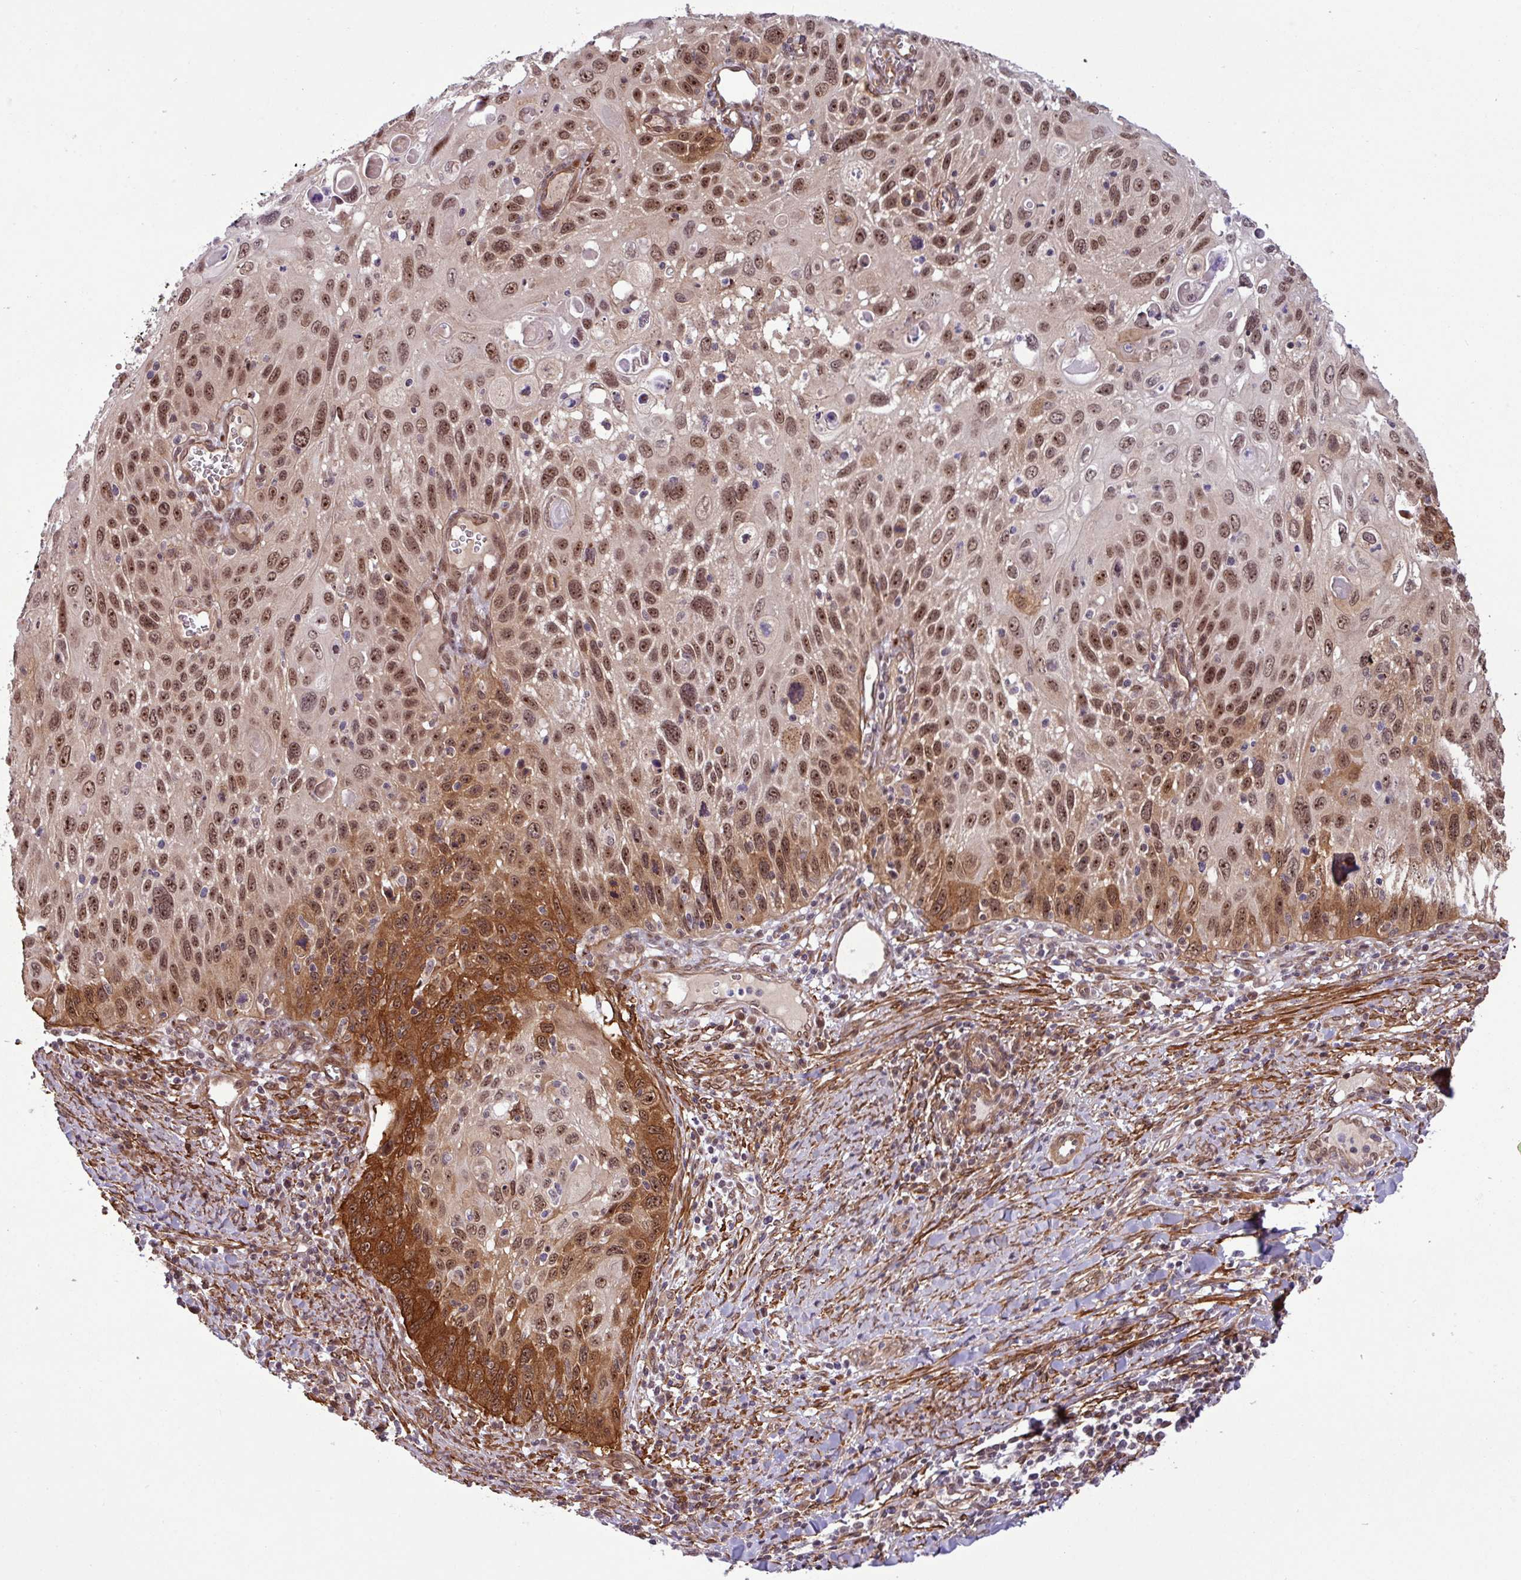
{"staining": {"intensity": "moderate", "quantity": ">75%", "location": "cytoplasmic/membranous,nuclear"}, "tissue": "cervical cancer", "cell_type": "Tumor cells", "image_type": "cancer", "snomed": [{"axis": "morphology", "description": "Squamous cell carcinoma, NOS"}, {"axis": "topography", "description": "Cervix"}], "caption": "Squamous cell carcinoma (cervical) was stained to show a protein in brown. There is medium levels of moderate cytoplasmic/membranous and nuclear staining in approximately >75% of tumor cells. Using DAB (3,3'-diaminobenzidine) (brown) and hematoxylin (blue) stains, captured at high magnification using brightfield microscopy.", "gene": "C7orf50", "patient": {"sex": "female", "age": 70}}